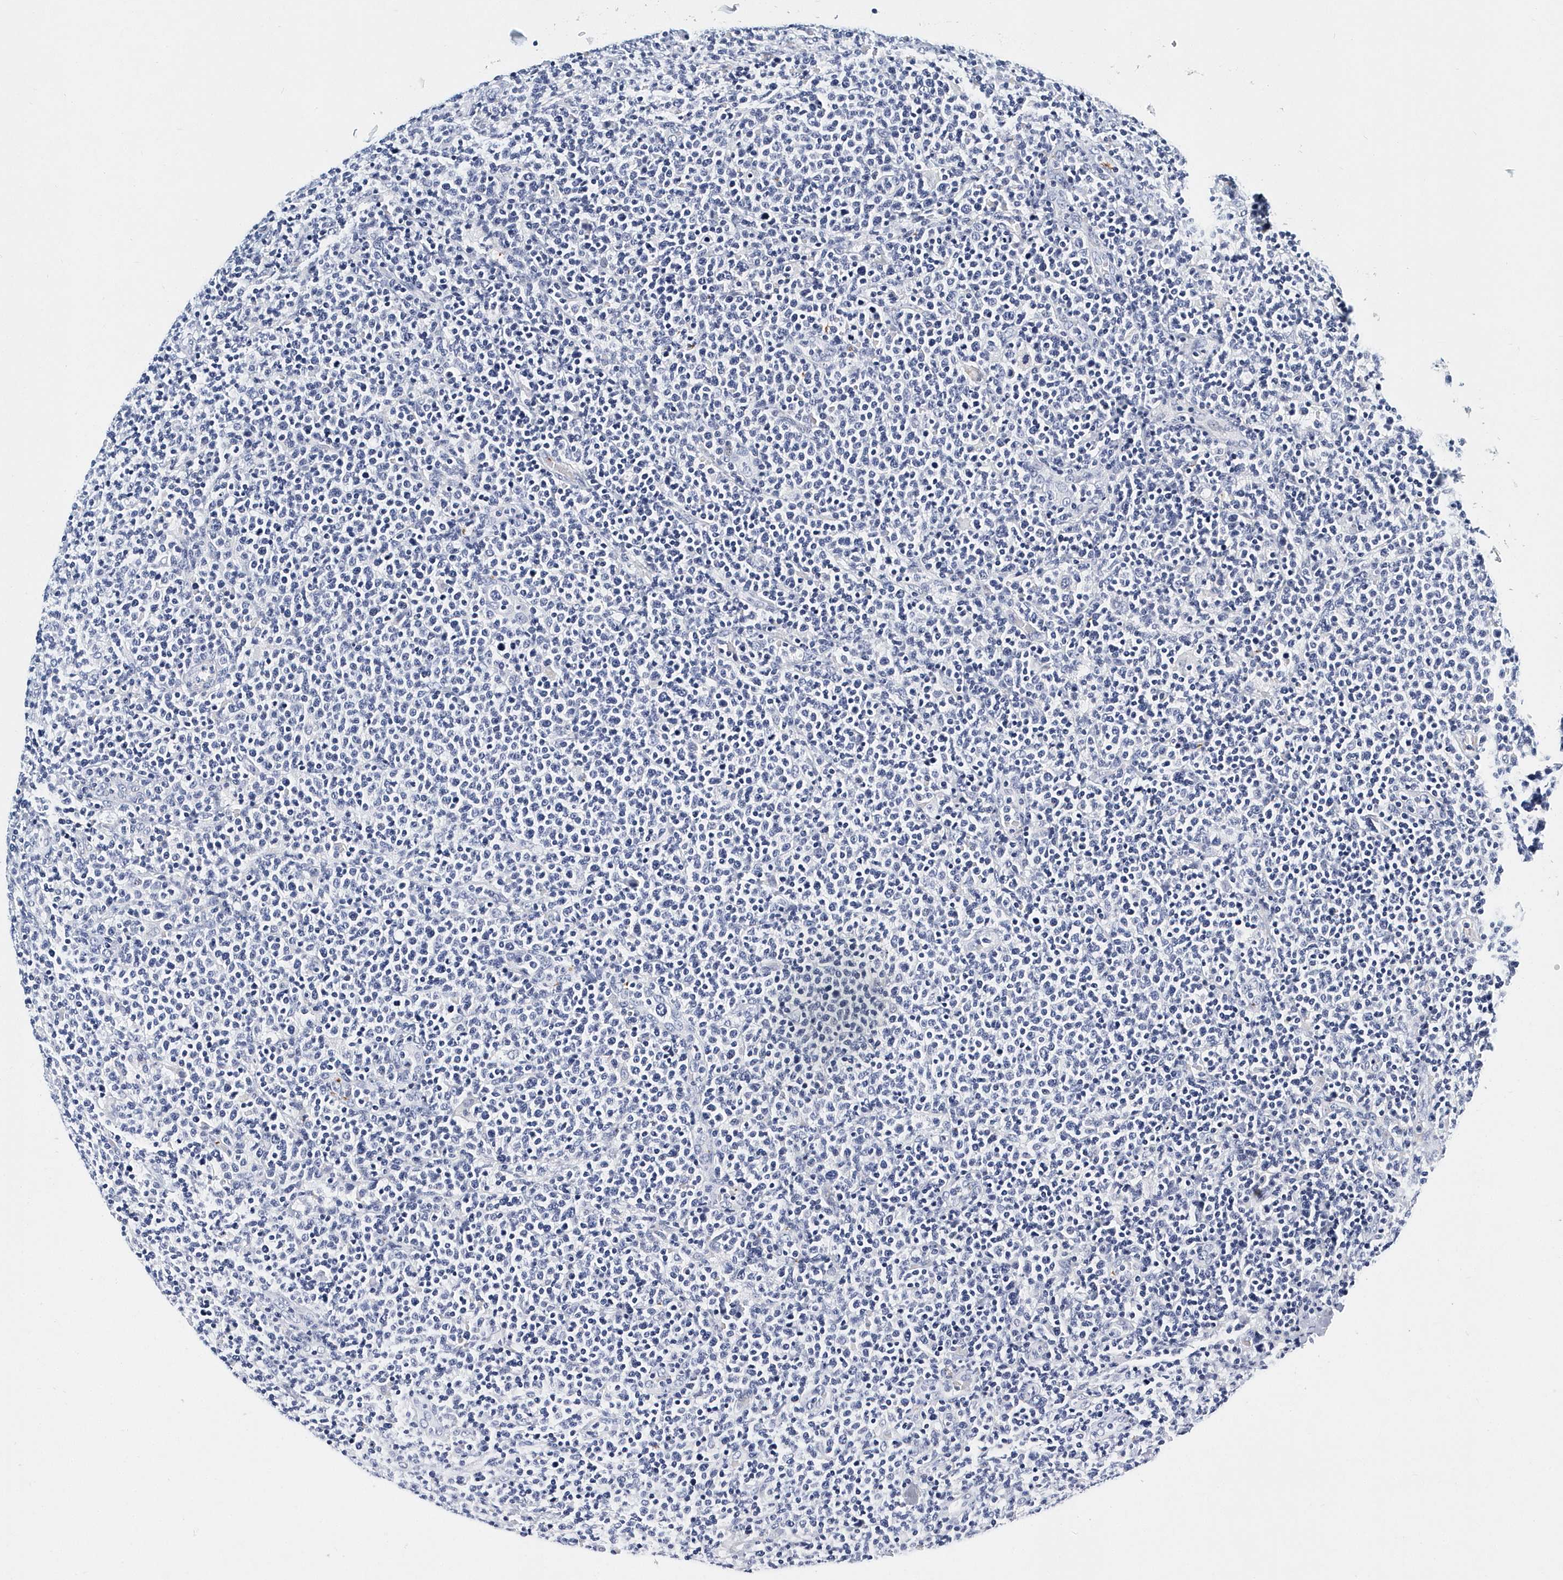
{"staining": {"intensity": "negative", "quantity": "none", "location": "none"}, "tissue": "lymphoma", "cell_type": "Tumor cells", "image_type": "cancer", "snomed": [{"axis": "morphology", "description": "Malignant lymphoma, non-Hodgkin's type, High grade"}, {"axis": "topography", "description": "Lymph node"}], "caption": "Immunohistochemistry micrograph of human lymphoma stained for a protein (brown), which reveals no staining in tumor cells. Brightfield microscopy of immunohistochemistry stained with DAB (3,3'-diaminobenzidine) (brown) and hematoxylin (blue), captured at high magnification.", "gene": "ITGA2B", "patient": {"sex": "male", "age": 61}}